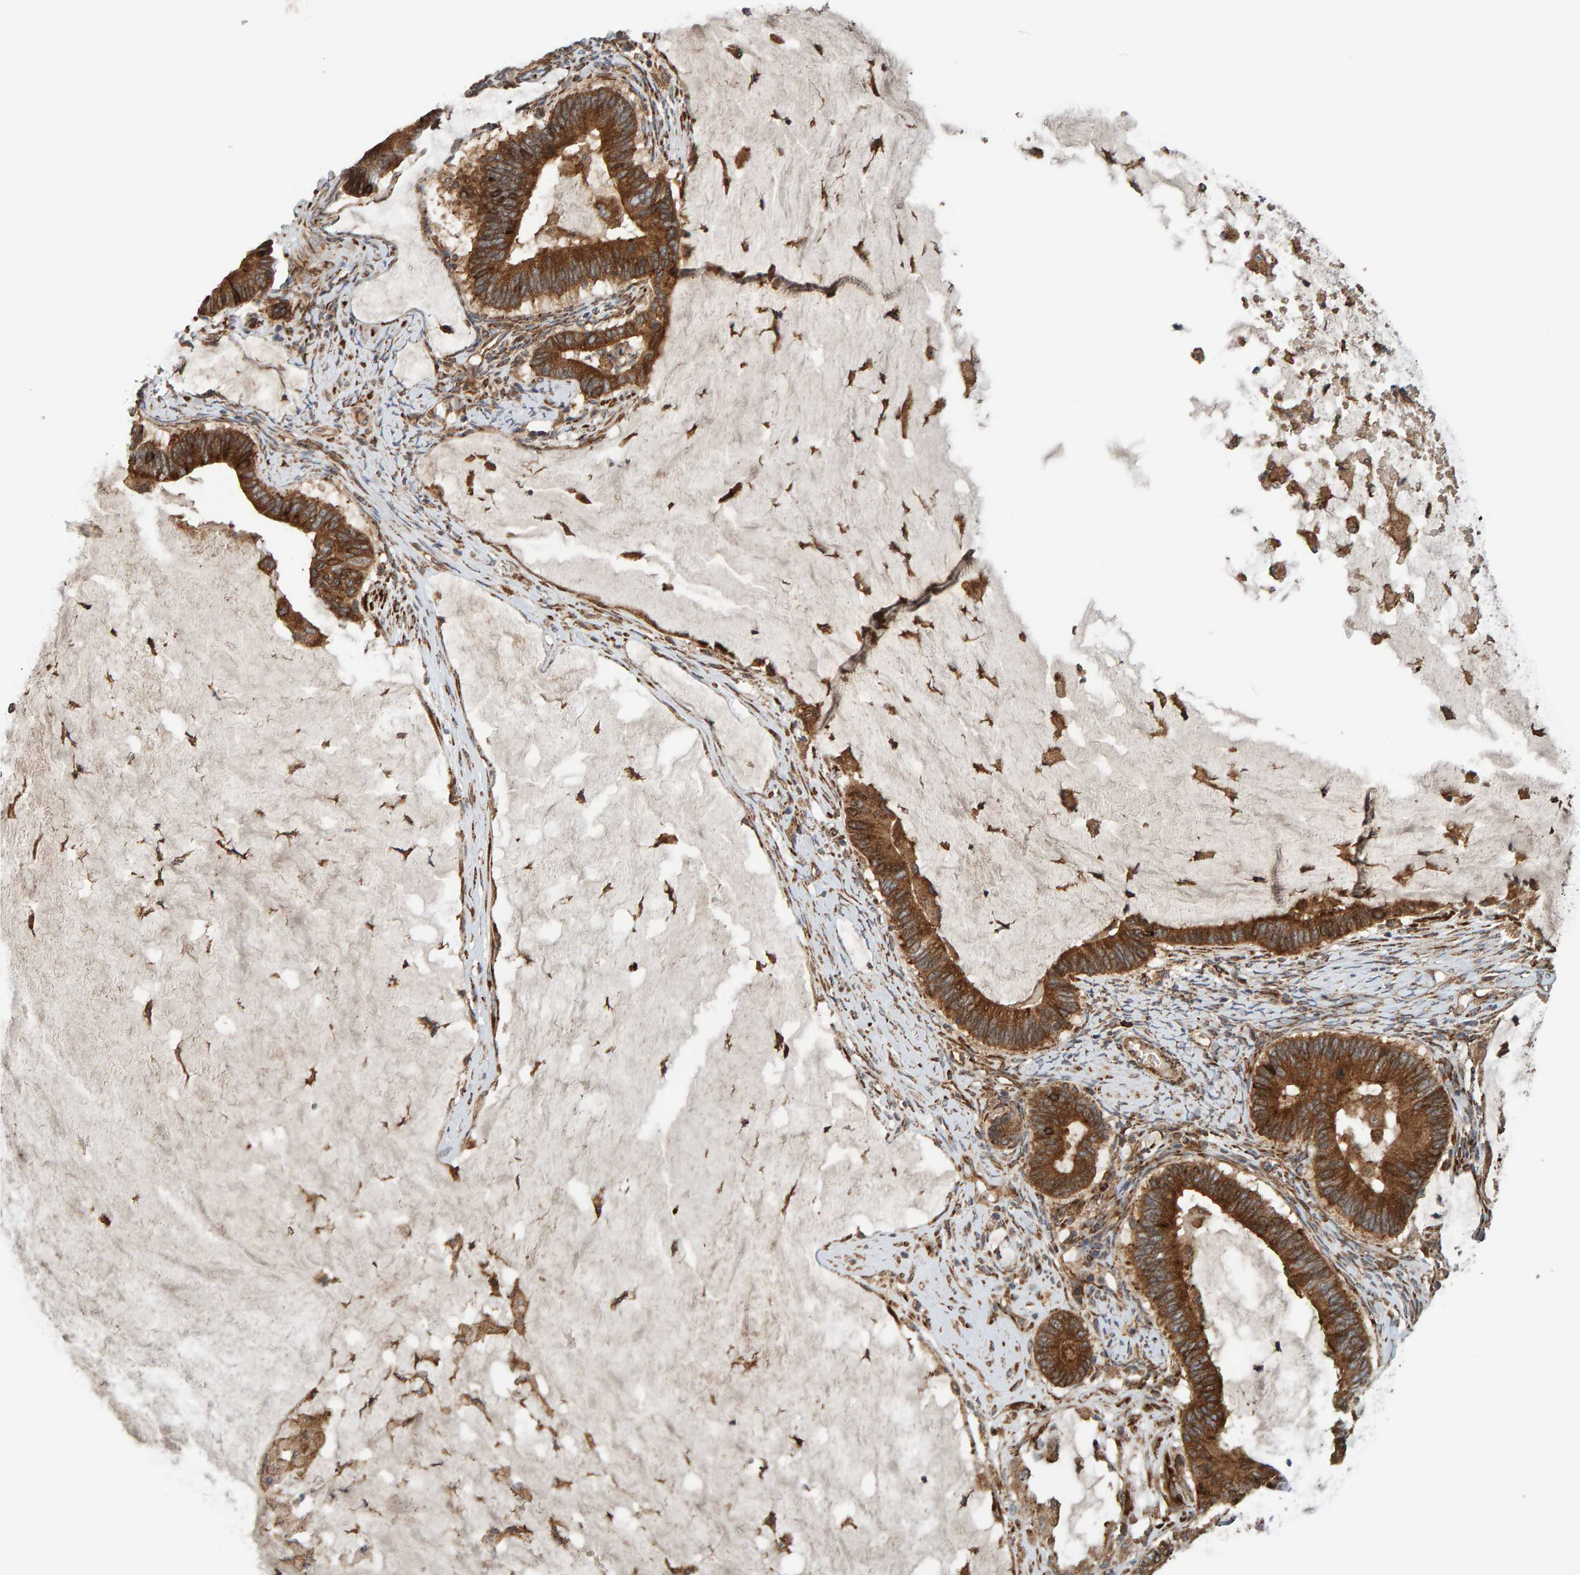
{"staining": {"intensity": "strong", "quantity": ">75%", "location": "cytoplasmic/membranous"}, "tissue": "ovarian cancer", "cell_type": "Tumor cells", "image_type": "cancer", "snomed": [{"axis": "morphology", "description": "Cystadenocarcinoma, mucinous, NOS"}, {"axis": "topography", "description": "Ovary"}], "caption": "This is a histology image of immunohistochemistry (IHC) staining of mucinous cystadenocarcinoma (ovarian), which shows strong staining in the cytoplasmic/membranous of tumor cells.", "gene": "BAIAP2", "patient": {"sex": "female", "age": 61}}